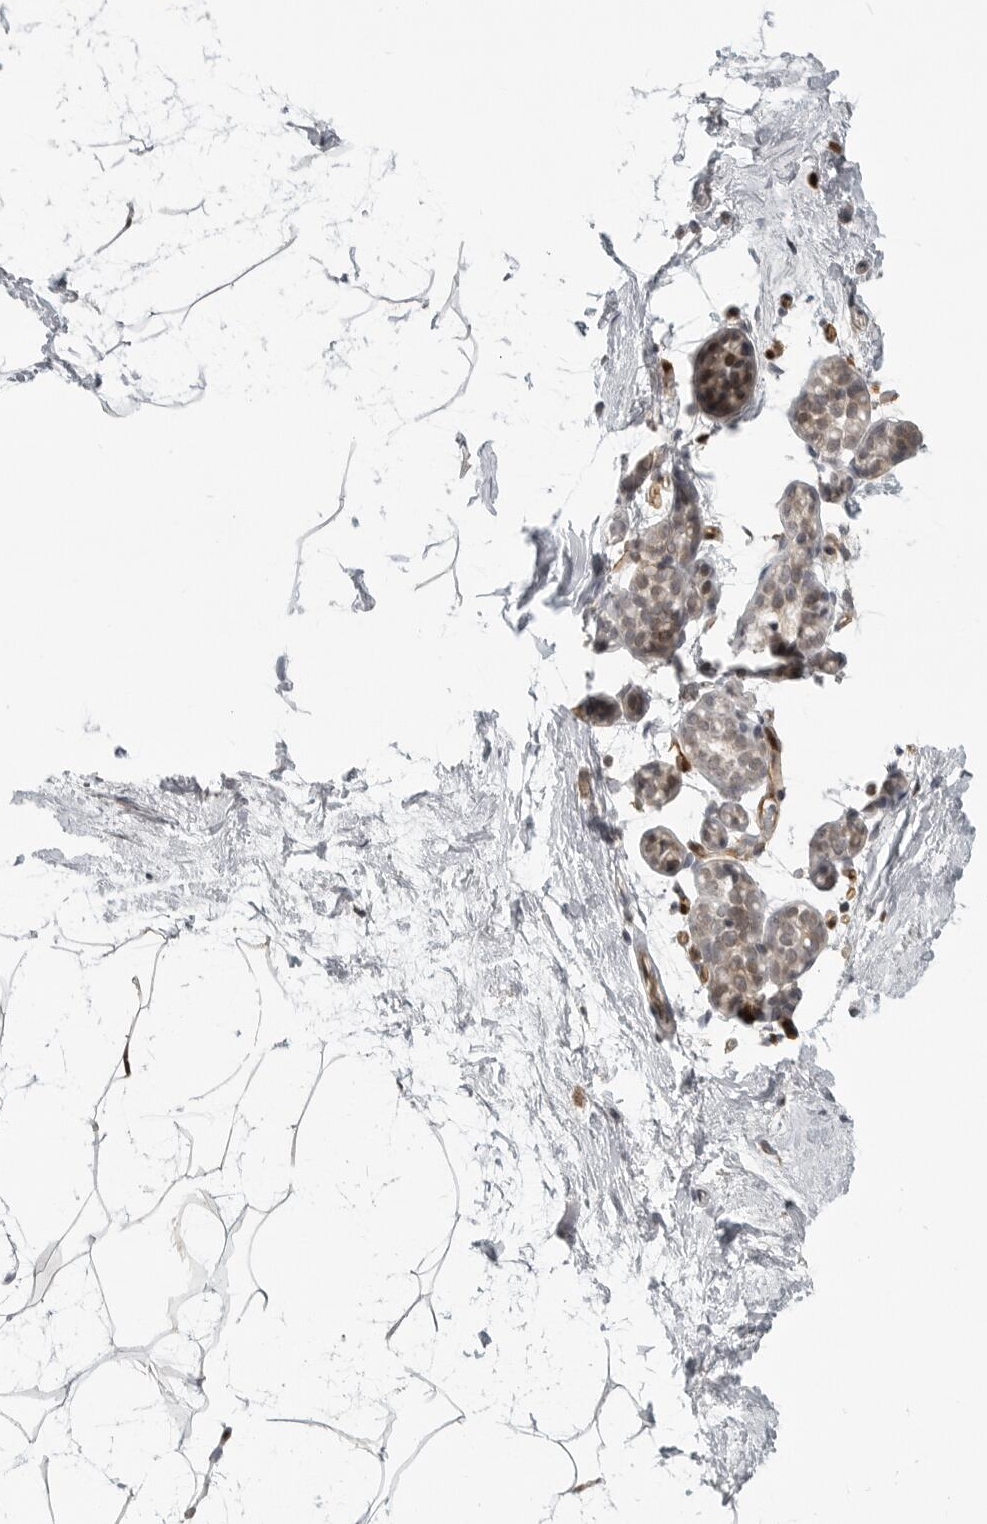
{"staining": {"intensity": "negative", "quantity": "none", "location": "none"}, "tissue": "breast", "cell_type": "Adipocytes", "image_type": "normal", "snomed": [{"axis": "morphology", "description": "Normal tissue, NOS"}, {"axis": "topography", "description": "Breast"}], "caption": "The histopathology image reveals no staining of adipocytes in normal breast.", "gene": "CEP295NL", "patient": {"sex": "female", "age": 62}}